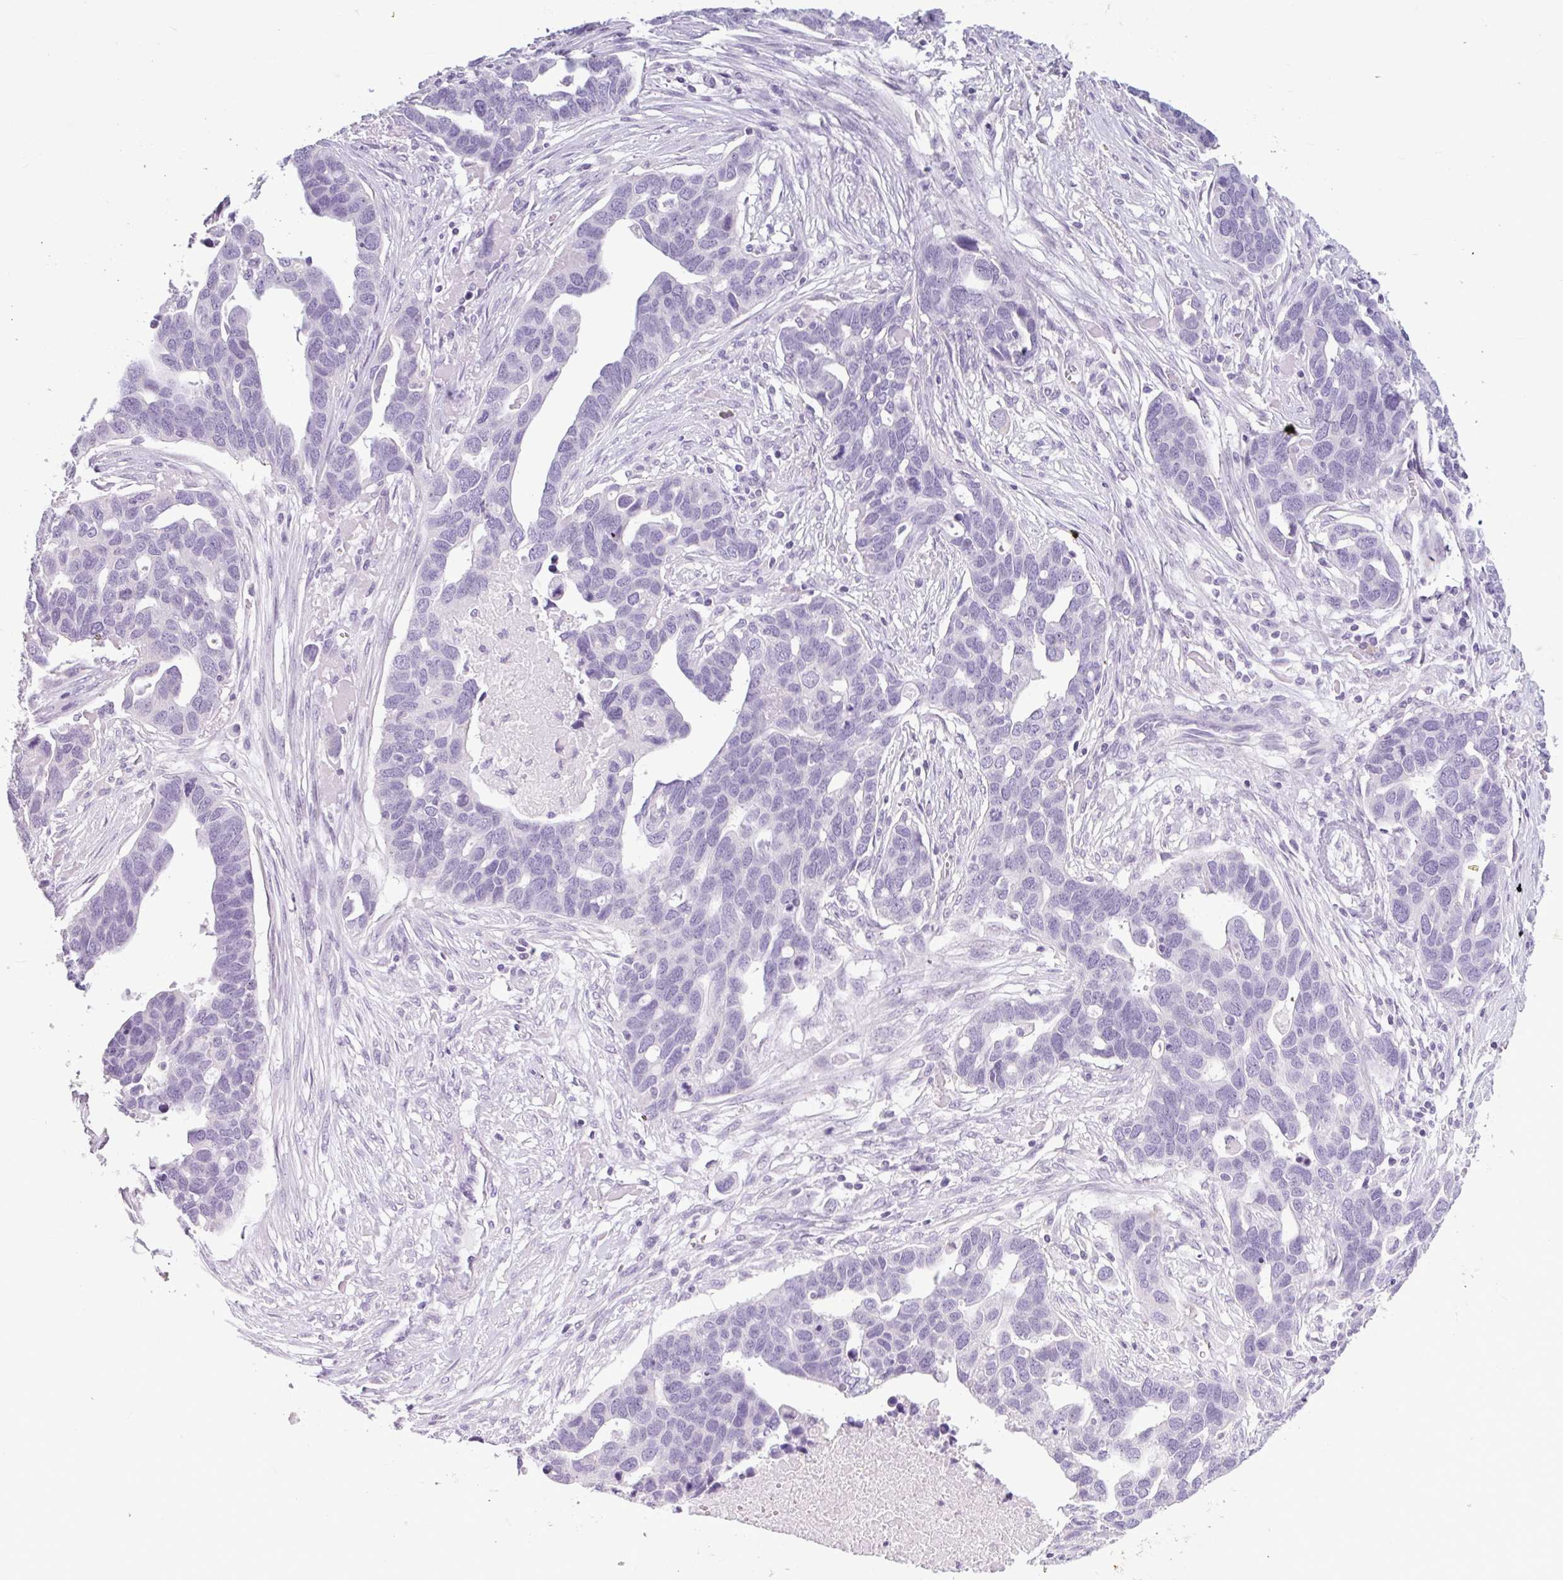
{"staining": {"intensity": "negative", "quantity": "none", "location": "none"}, "tissue": "ovarian cancer", "cell_type": "Tumor cells", "image_type": "cancer", "snomed": [{"axis": "morphology", "description": "Cystadenocarcinoma, serous, NOS"}, {"axis": "topography", "description": "Ovary"}], "caption": "DAB (3,3'-diaminobenzidine) immunohistochemical staining of ovarian cancer demonstrates no significant positivity in tumor cells.", "gene": "CTSE", "patient": {"sex": "female", "age": 54}}